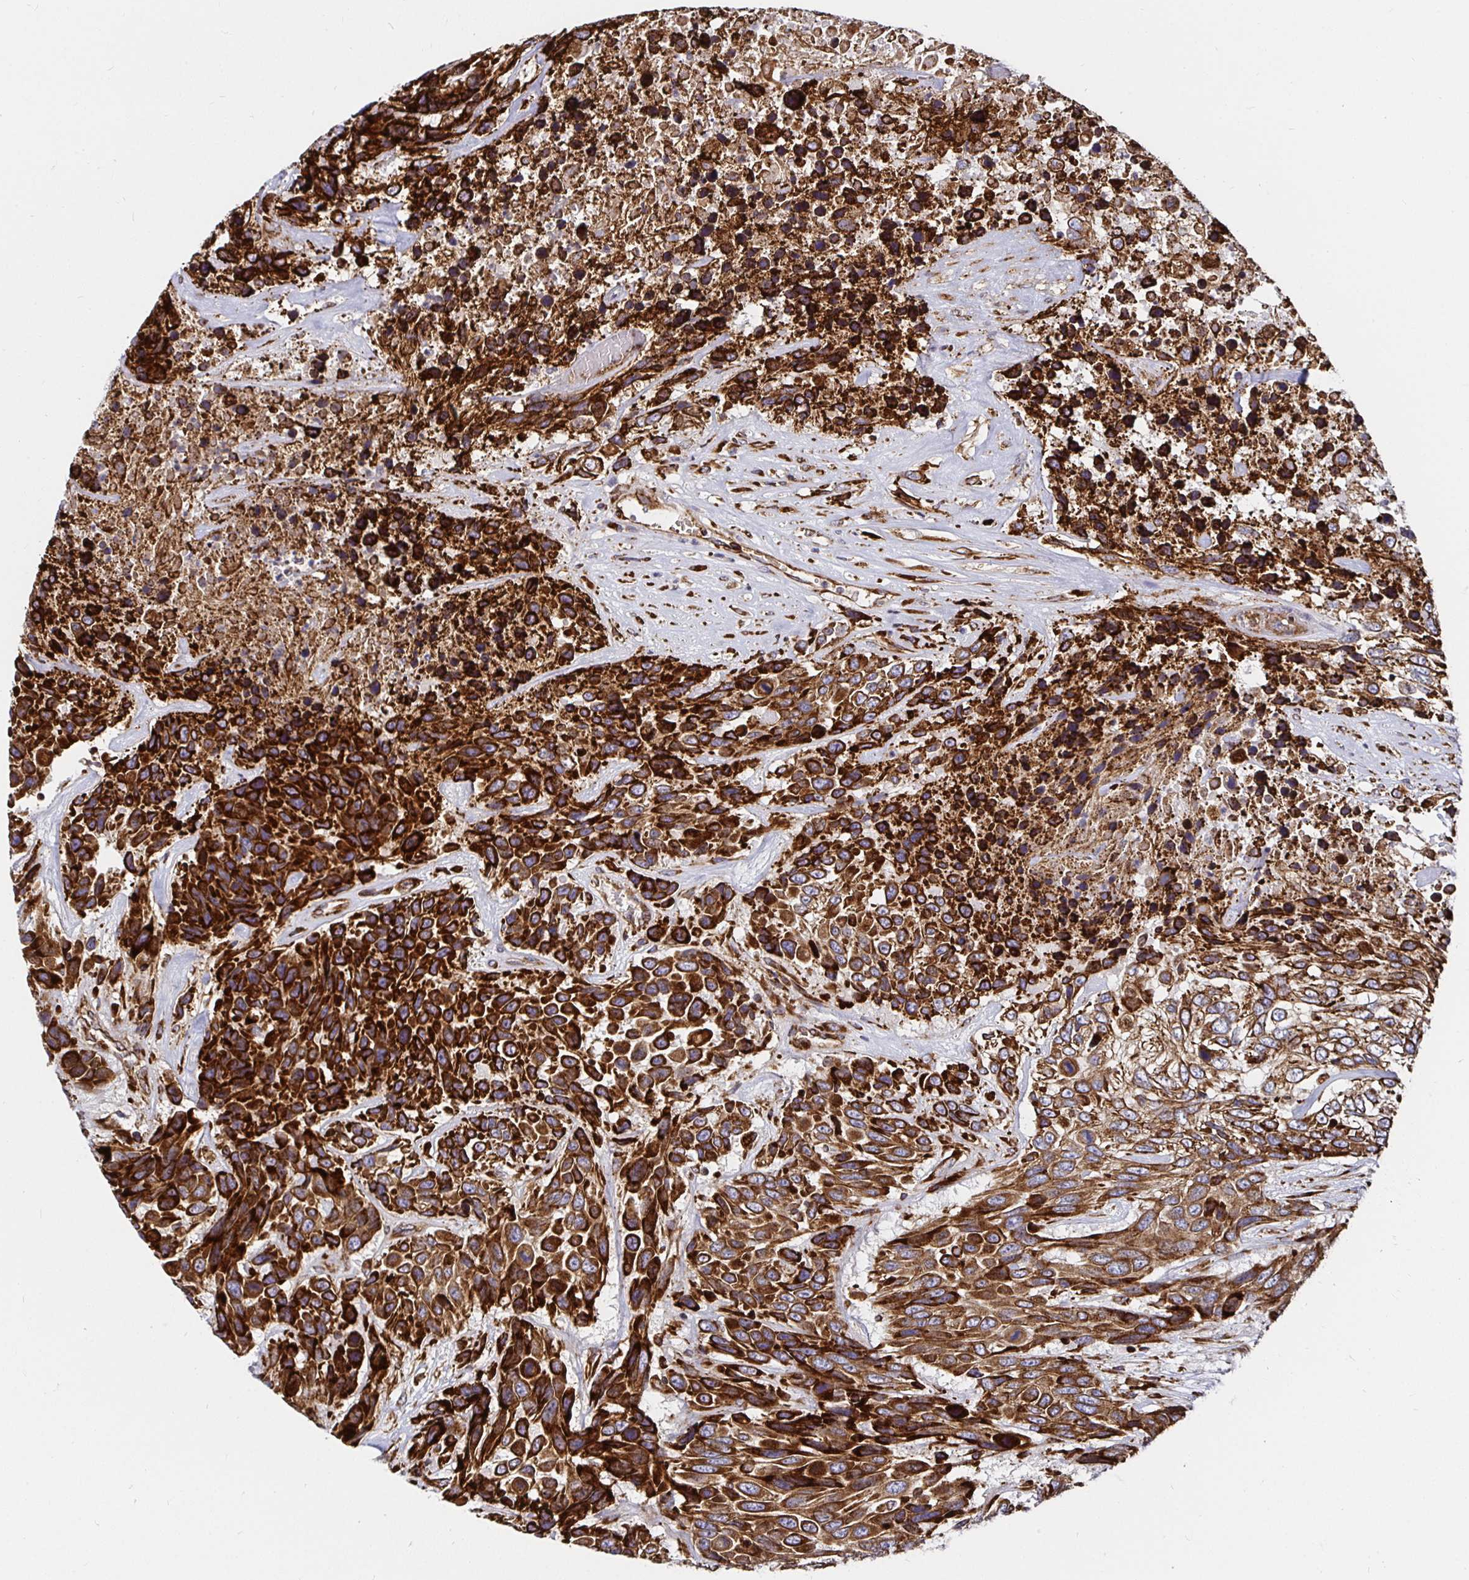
{"staining": {"intensity": "strong", "quantity": ">75%", "location": "cytoplasmic/membranous"}, "tissue": "urothelial cancer", "cell_type": "Tumor cells", "image_type": "cancer", "snomed": [{"axis": "morphology", "description": "Urothelial carcinoma, High grade"}, {"axis": "topography", "description": "Urinary bladder"}], "caption": "Protein staining by IHC reveals strong cytoplasmic/membranous staining in about >75% of tumor cells in urothelial cancer.", "gene": "SMYD3", "patient": {"sex": "female", "age": 70}}